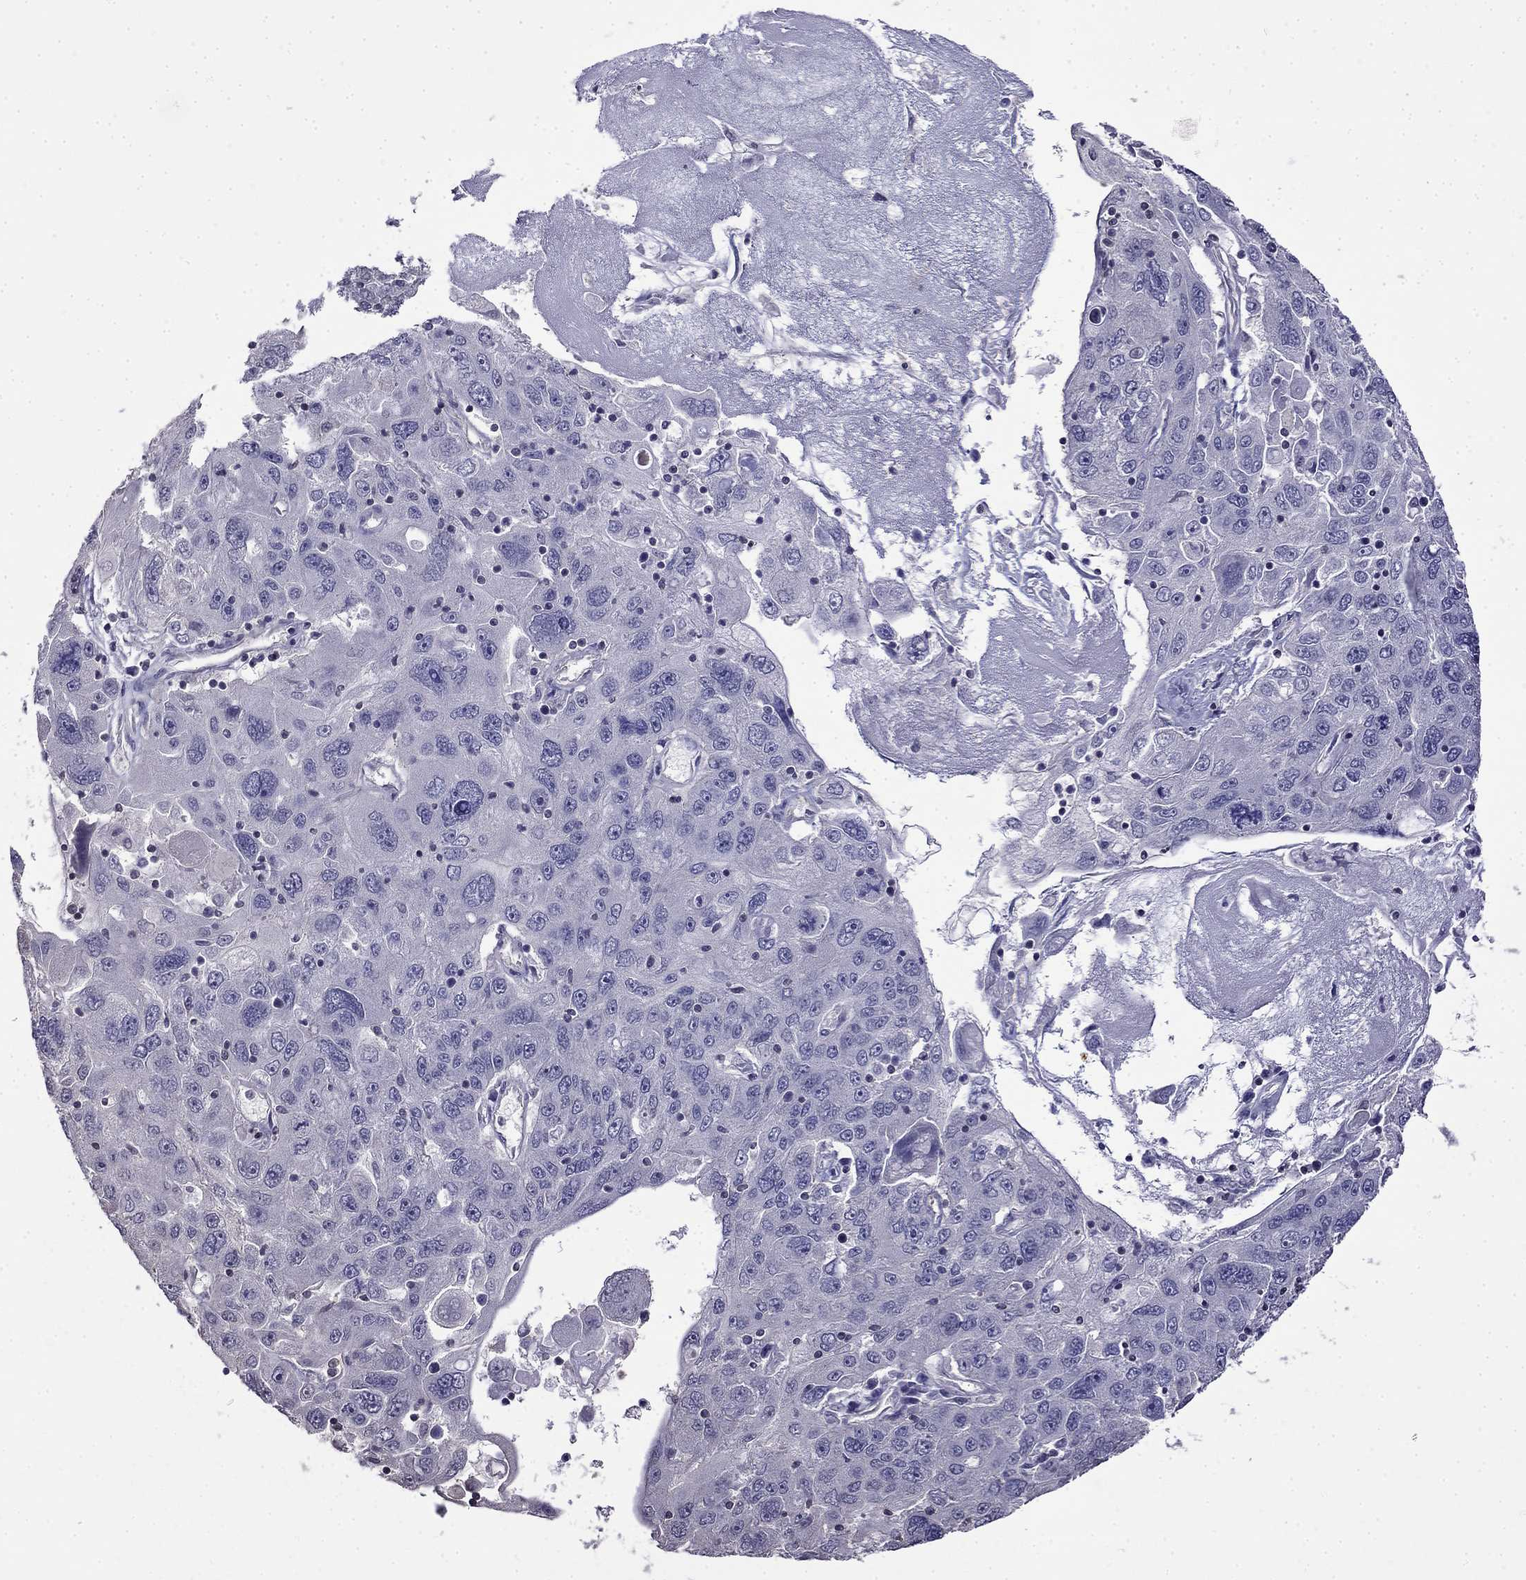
{"staining": {"intensity": "negative", "quantity": "none", "location": "none"}, "tissue": "stomach cancer", "cell_type": "Tumor cells", "image_type": "cancer", "snomed": [{"axis": "morphology", "description": "Adenocarcinoma, NOS"}, {"axis": "topography", "description": "Stomach"}], "caption": "Protein analysis of stomach cancer displays no significant staining in tumor cells.", "gene": "GUCA1B", "patient": {"sex": "male", "age": 56}}